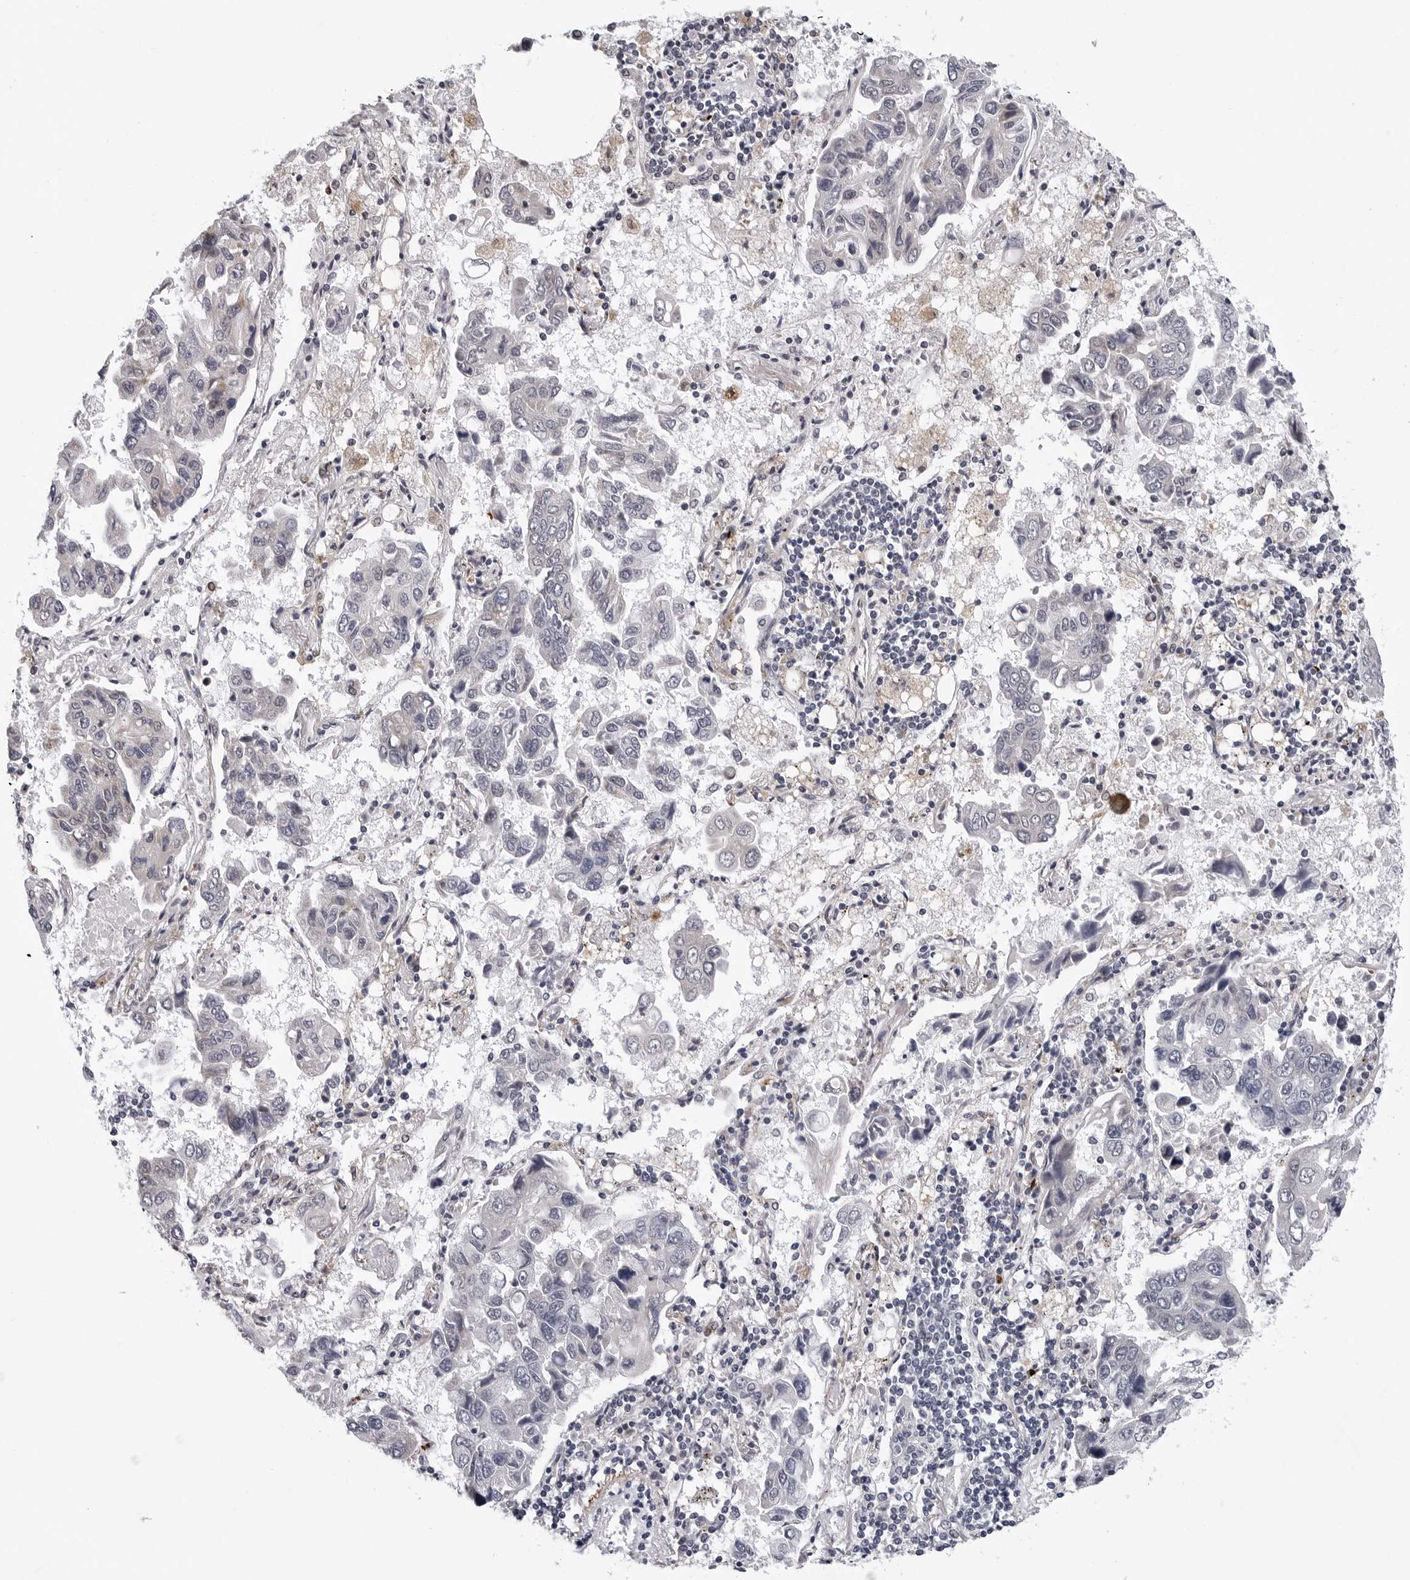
{"staining": {"intensity": "negative", "quantity": "none", "location": "none"}, "tissue": "lung cancer", "cell_type": "Tumor cells", "image_type": "cancer", "snomed": [{"axis": "morphology", "description": "Adenocarcinoma, NOS"}, {"axis": "topography", "description": "Lung"}], "caption": "Tumor cells are negative for protein expression in human adenocarcinoma (lung).", "gene": "KIAA1614", "patient": {"sex": "male", "age": 64}}